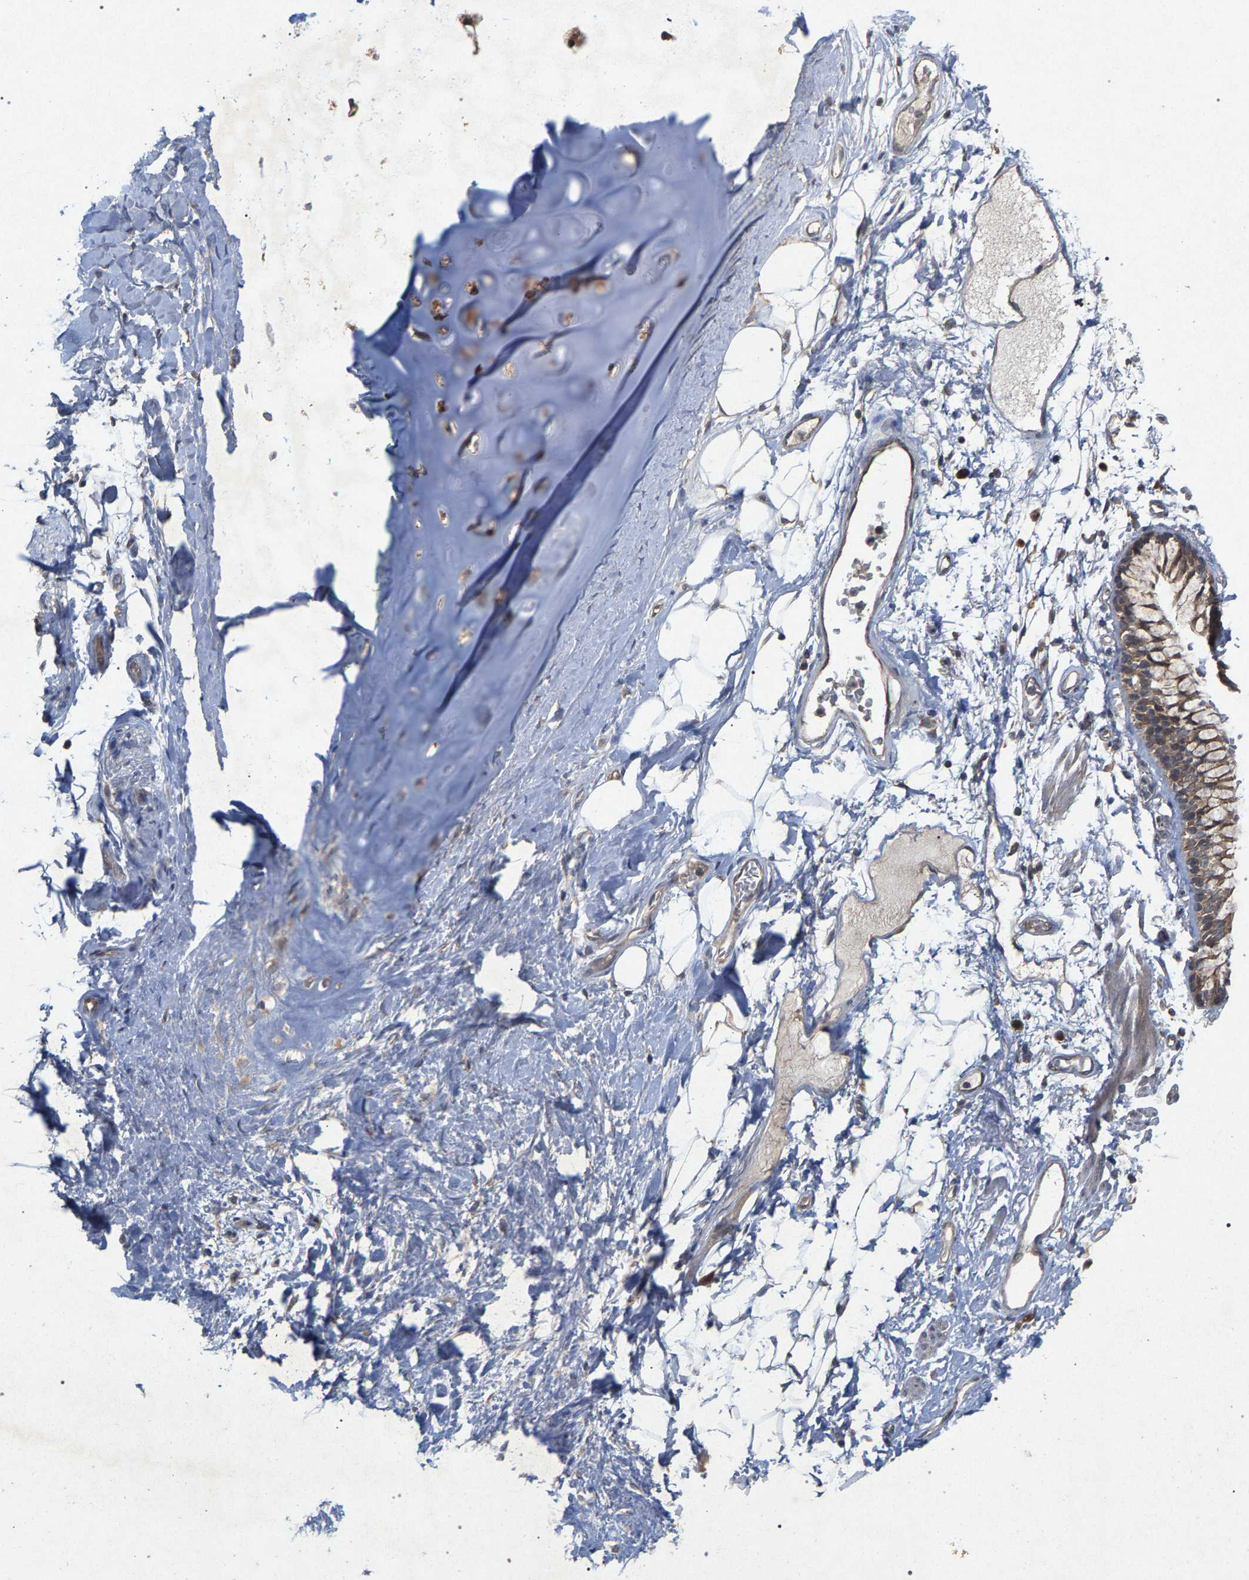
{"staining": {"intensity": "negative", "quantity": "none", "location": "none"}, "tissue": "adipose tissue", "cell_type": "Adipocytes", "image_type": "normal", "snomed": [{"axis": "morphology", "description": "Normal tissue, NOS"}, {"axis": "topography", "description": "Cartilage tissue"}, {"axis": "topography", "description": "Bronchus"}], "caption": "The micrograph shows no significant staining in adipocytes of adipose tissue.", "gene": "SLC4A4", "patient": {"sex": "female", "age": 73}}